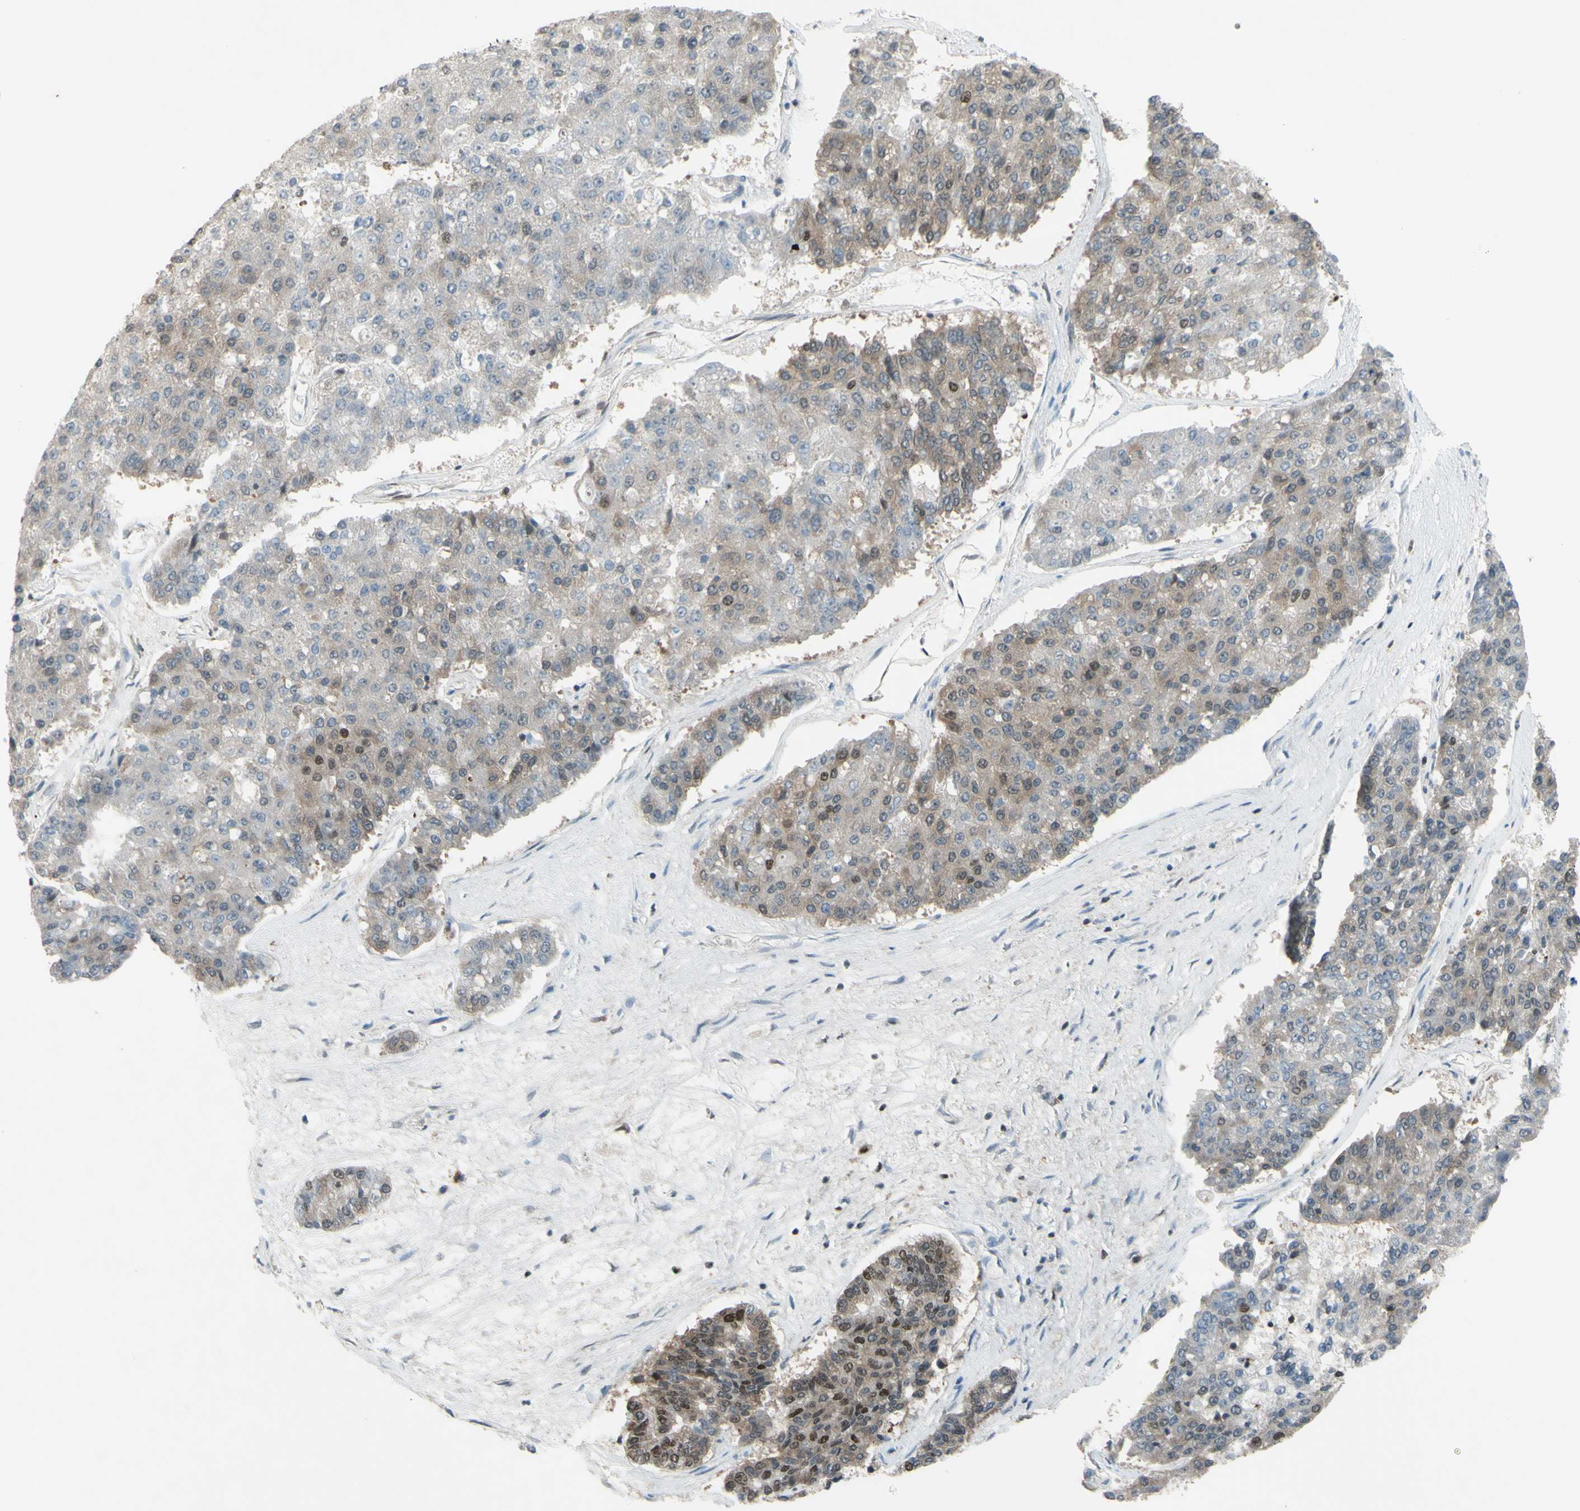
{"staining": {"intensity": "weak", "quantity": "25%-75%", "location": "cytoplasmic/membranous,nuclear"}, "tissue": "pancreatic cancer", "cell_type": "Tumor cells", "image_type": "cancer", "snomed": [{"axis": "morphology", "description": "Adenocarcinoma, NOS"}, {"axis": "topography", "description": "Pancreas"}], "caption": "IHC of human pancreatic cancer shows low levels of weak cytoplasmic/membranous and nuclear expression in approximately 25%-75% of tumor cells.", "gene": "FKBP5", "patient": {"sex": "male", "age": 50}}